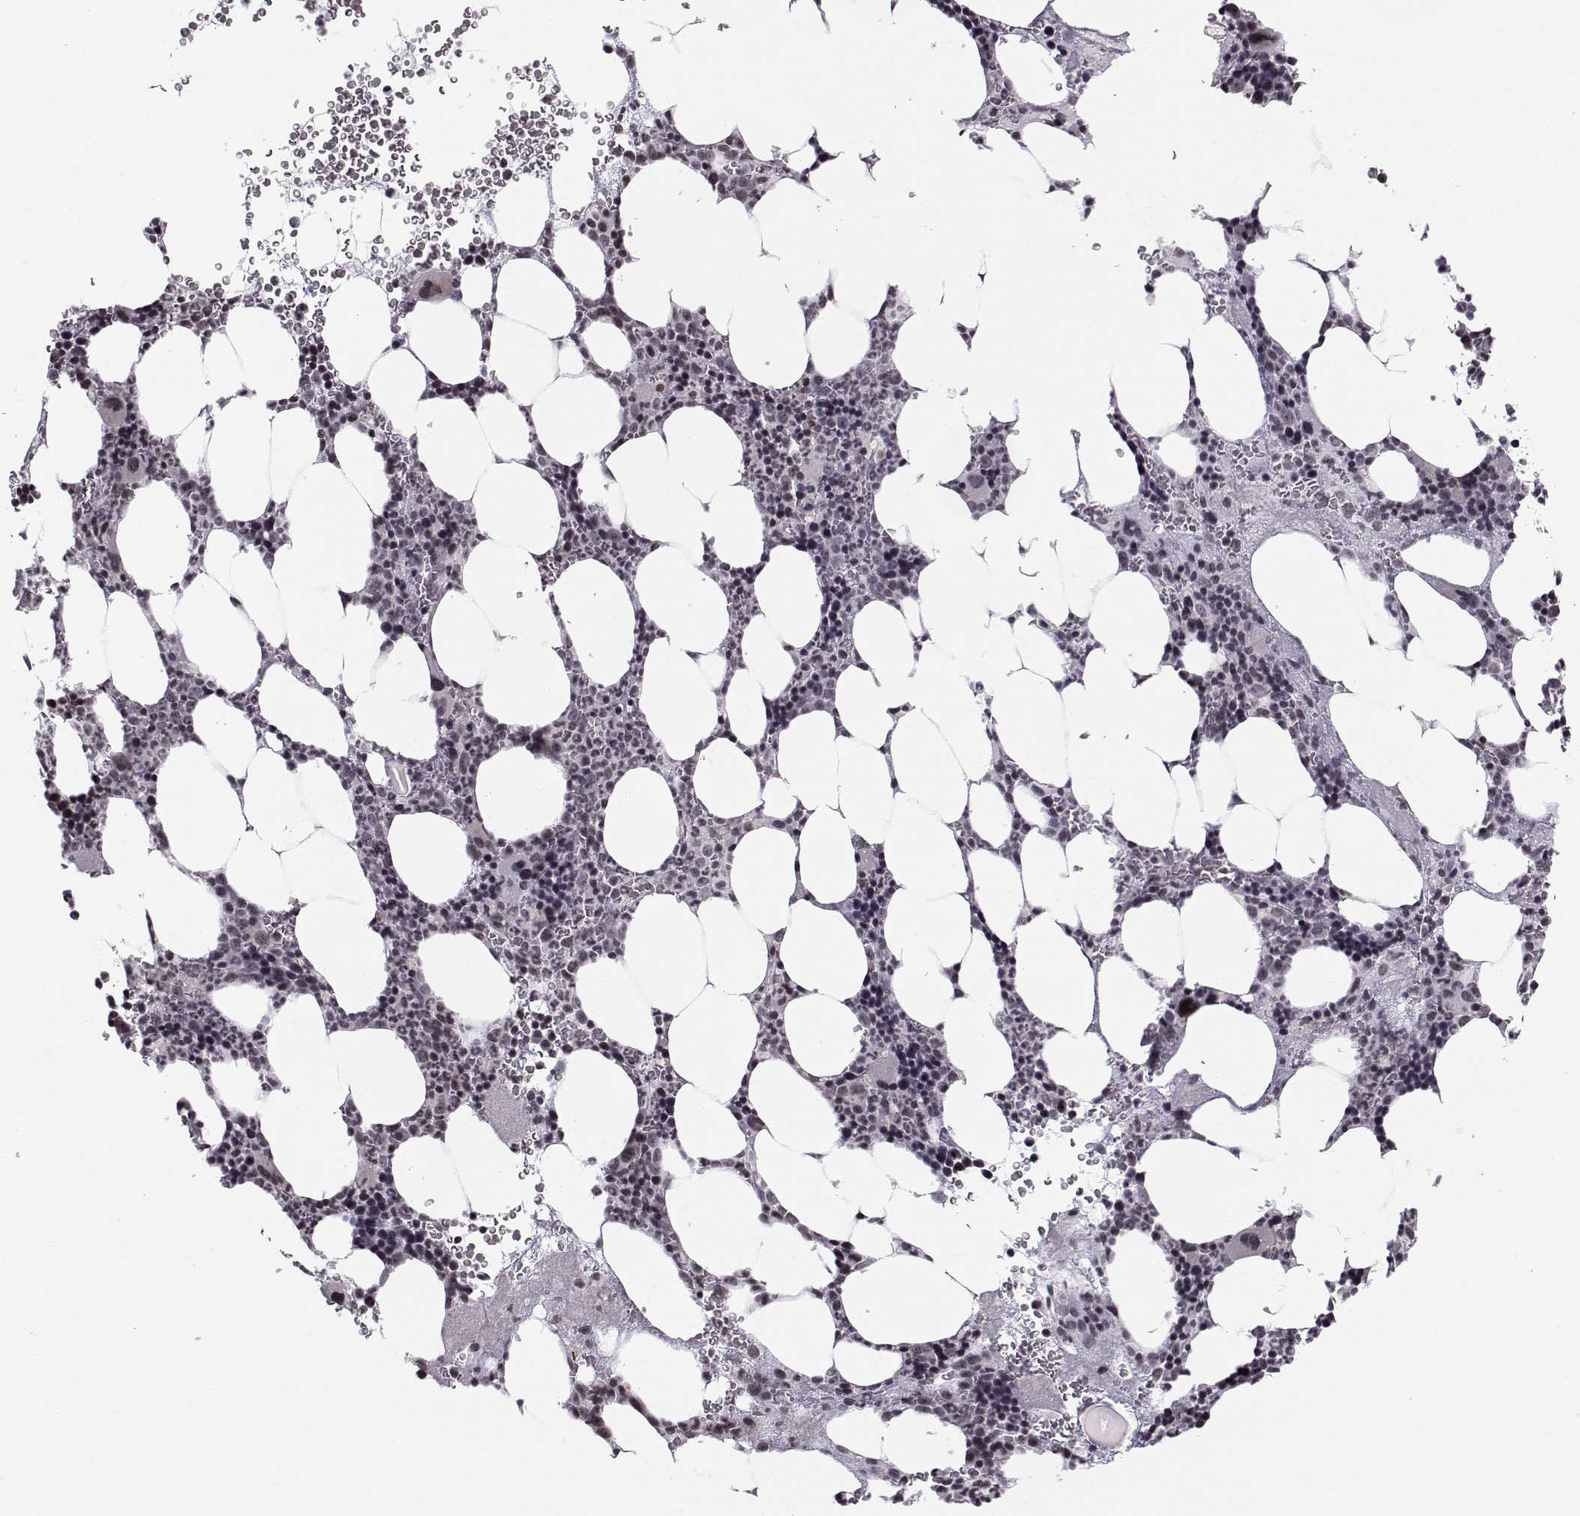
{"staining": {"intensity": "negative", "quantity": "none", "location": "none"}, "tissue": "bone marrow", "cell_type": "Hematopoietic cells", "image_type": "normal", "snomed": [{"axis": "morphology", "description": "Normal tissue, NOS"}, {"axis": "topography", "description": "Bone marrow"}], "caption": "Immunohistochemistry (IHC) histopathology image of unremarkable human bone marrow stained for a protein (brown), which displays no expression in hematopoietic cells.", "gene": "MARCHF4", "patient": {"sex": "male", "age": 44}}